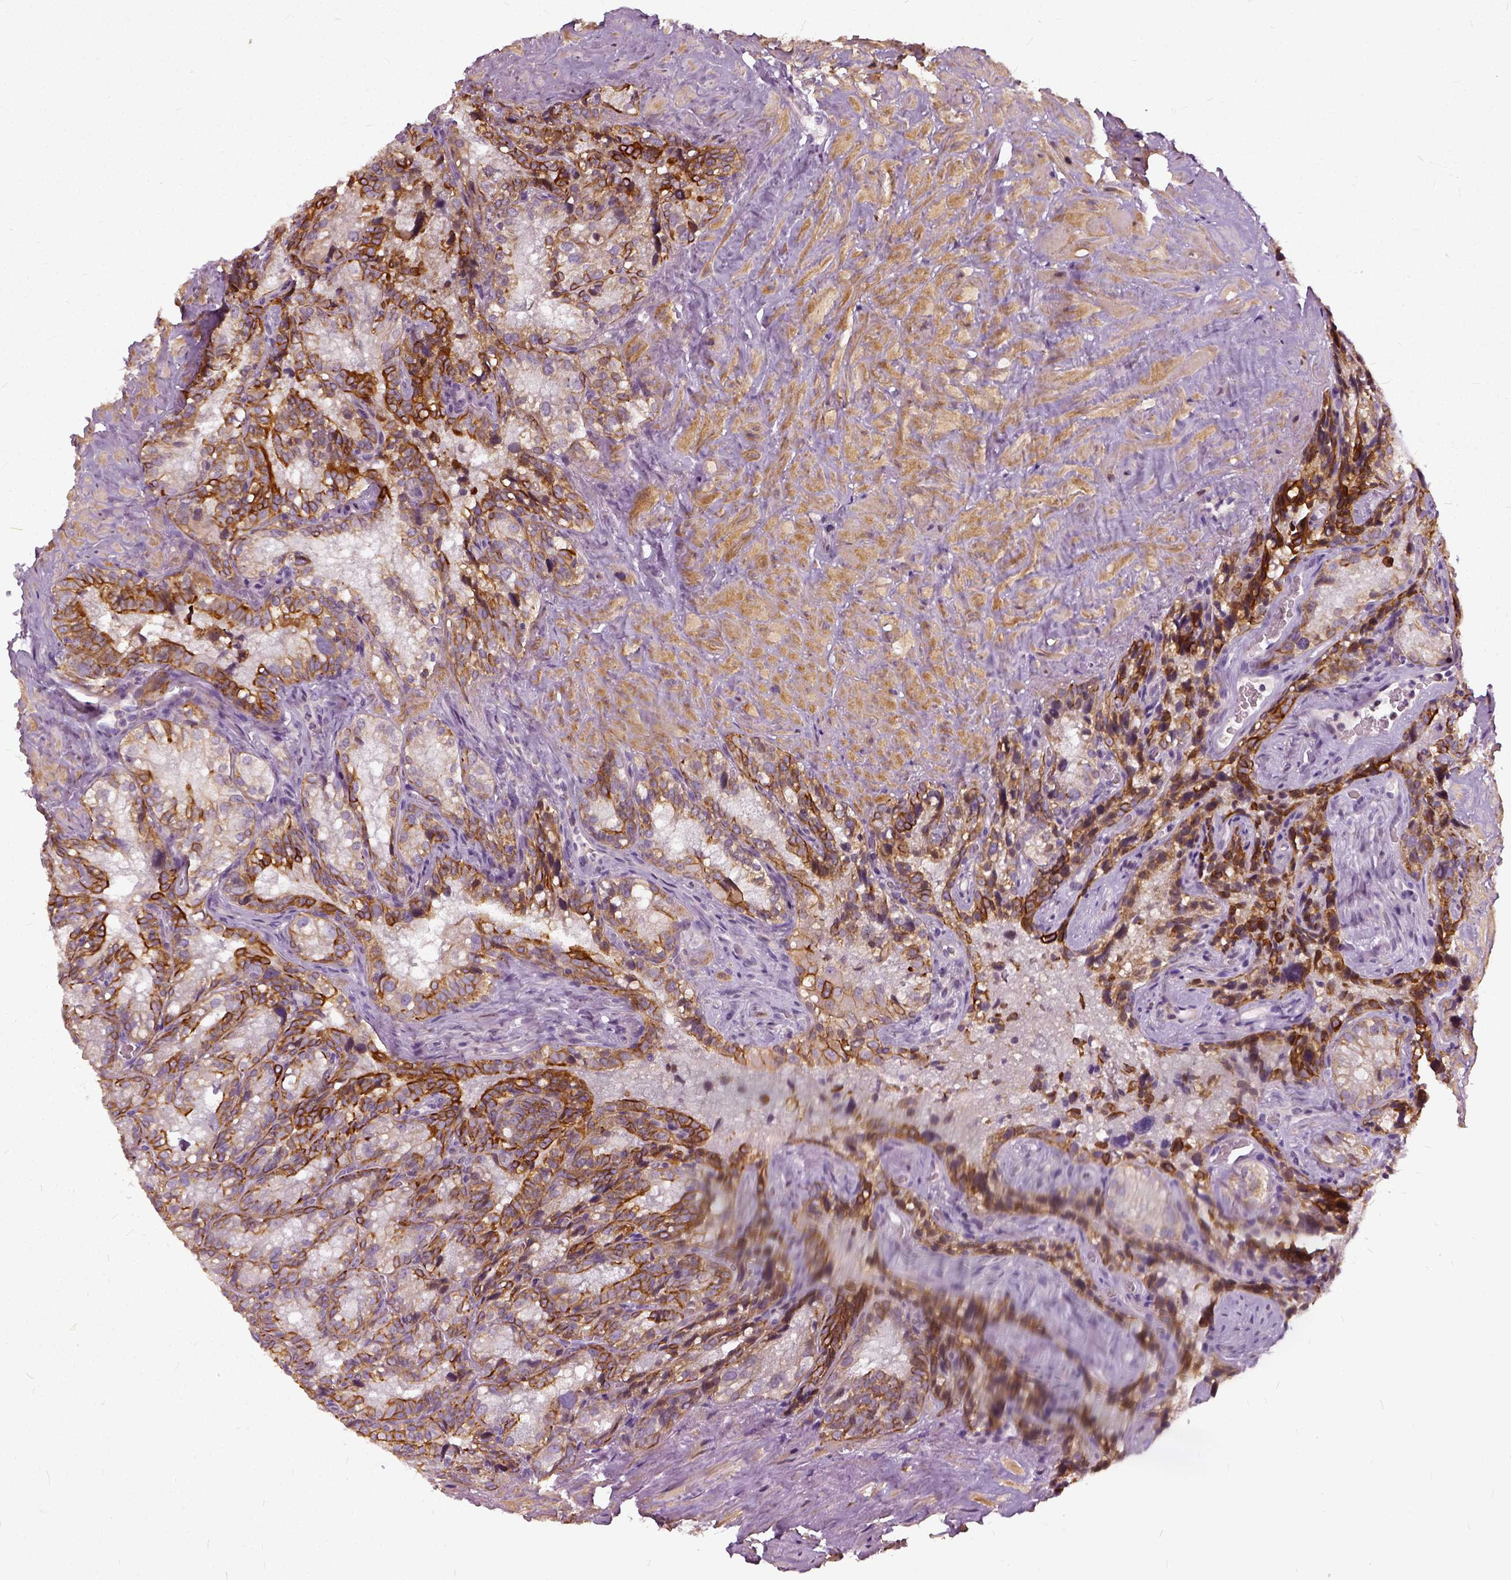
{"staining": {"intensity": "strong", "quantity": ">75%", "location": "cytoplasmic/membranous"}, "tissue": "seminal vesicle", "cell_type": "Glandular cells", "image_type": "normal", "snomed": [{"axis": "morphology", "description": "Normal tissue, NOS"}, {"axis": "topography", "description": "Prostate"}, {"axis": "topography", "description": "Seminal veicle"}], "caption": "Protein analysis of unremarkable seminal vesicle displays strong cytoplasmic/membranous staining in approximately >75% of glandular cells.", "gene": "ILRUN", "patient": {"sex": "male", "age": 71}}